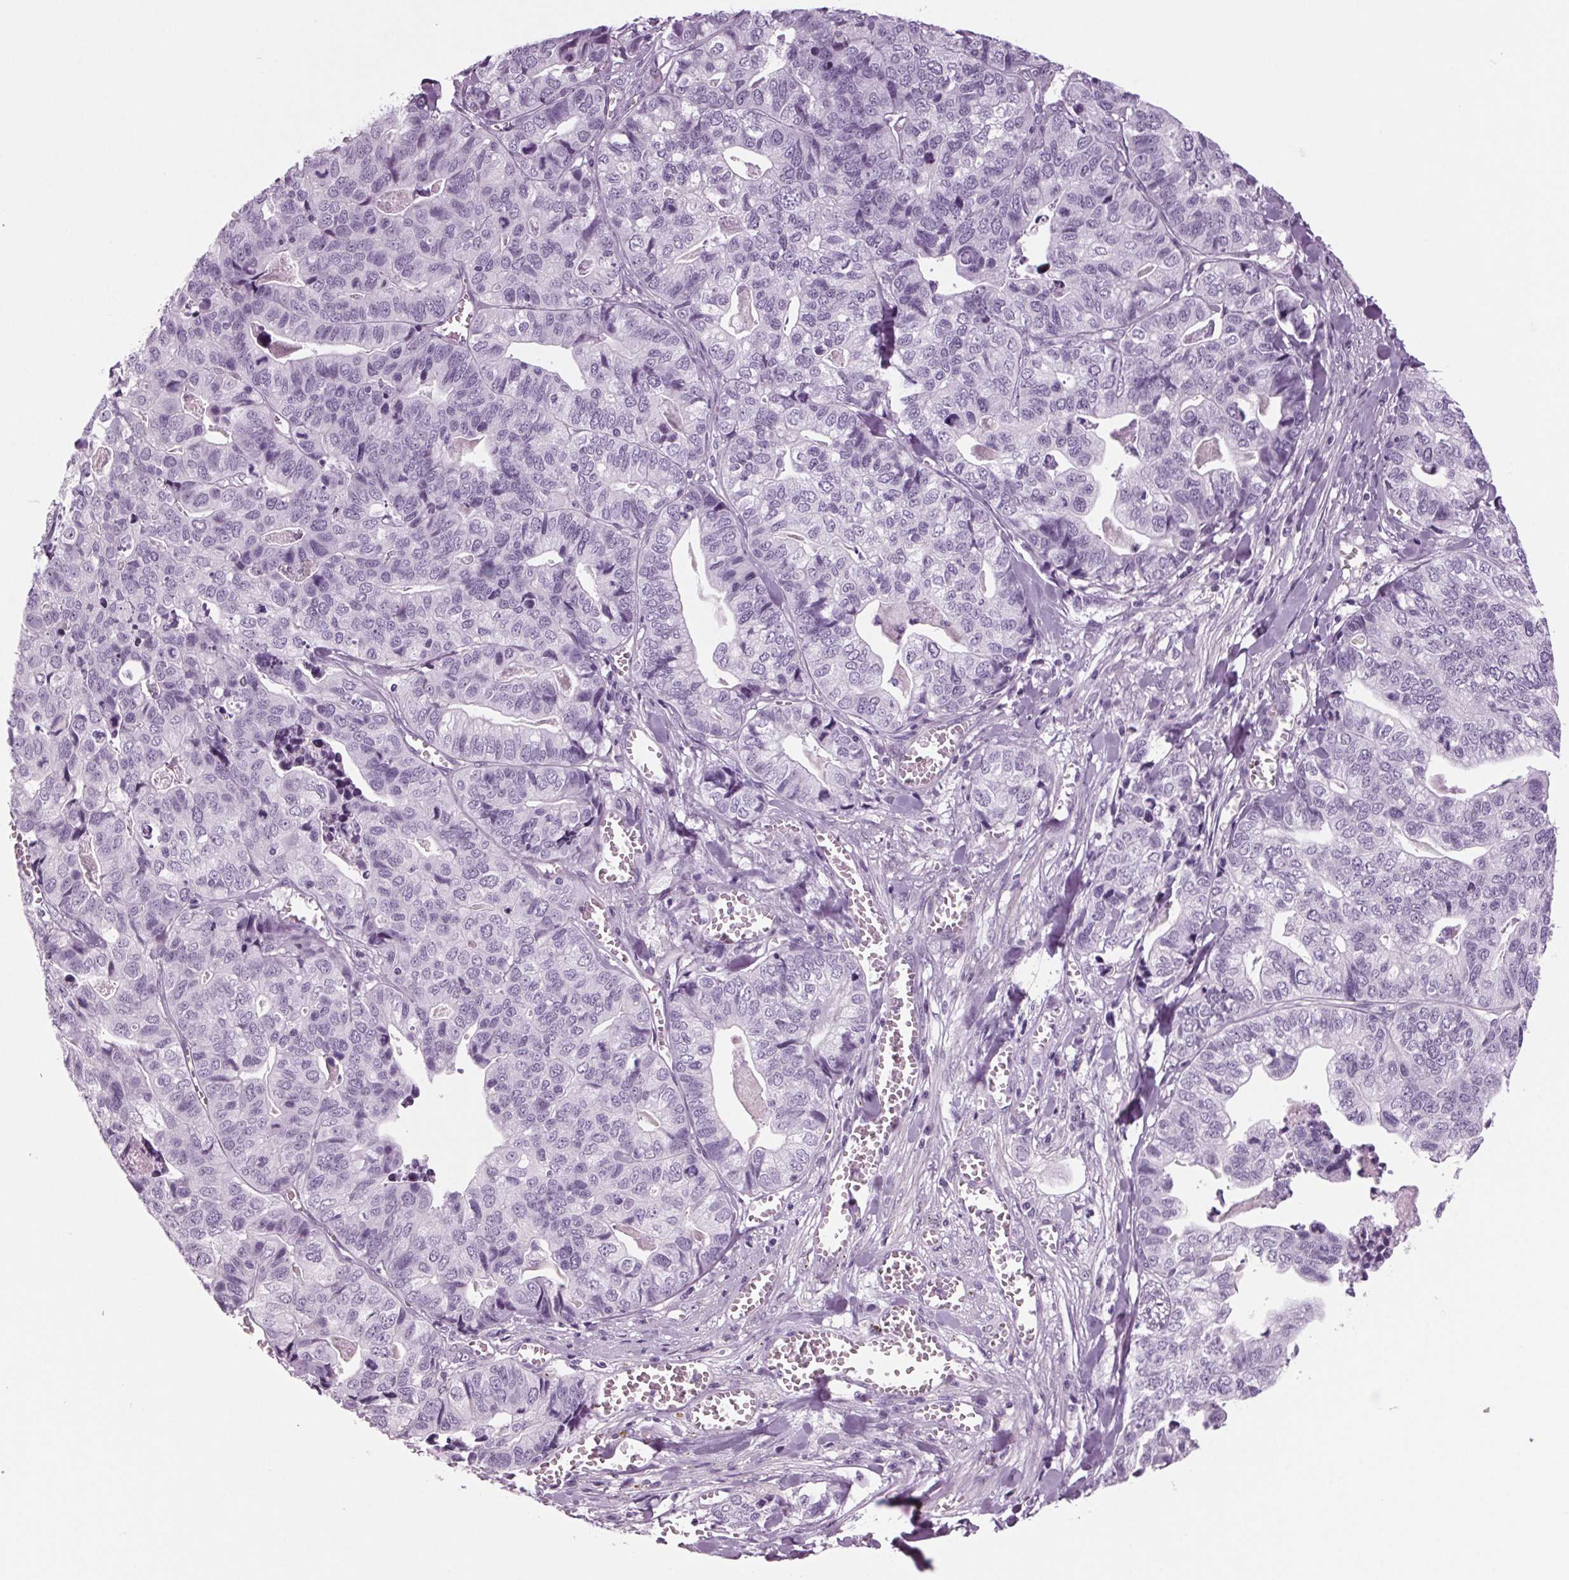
{"staining": {"intensity": "negative", "quantity": "none", "location": "none"}, "tissue": "stomach cancer", "cell_type": "Tumor cells", "image_type": "cancer", "snomed": [{"axis": "morphology", "description": "Adenocarcinoma, NOS"}, {"axis": "topography", "description": "Stomach, upper"}], "caption": "There is no significant staining in tumor cells of stomach adenocarcinoma.", "gene": "BHLHE22", "patient": {"sex": "female", "age": 67}}